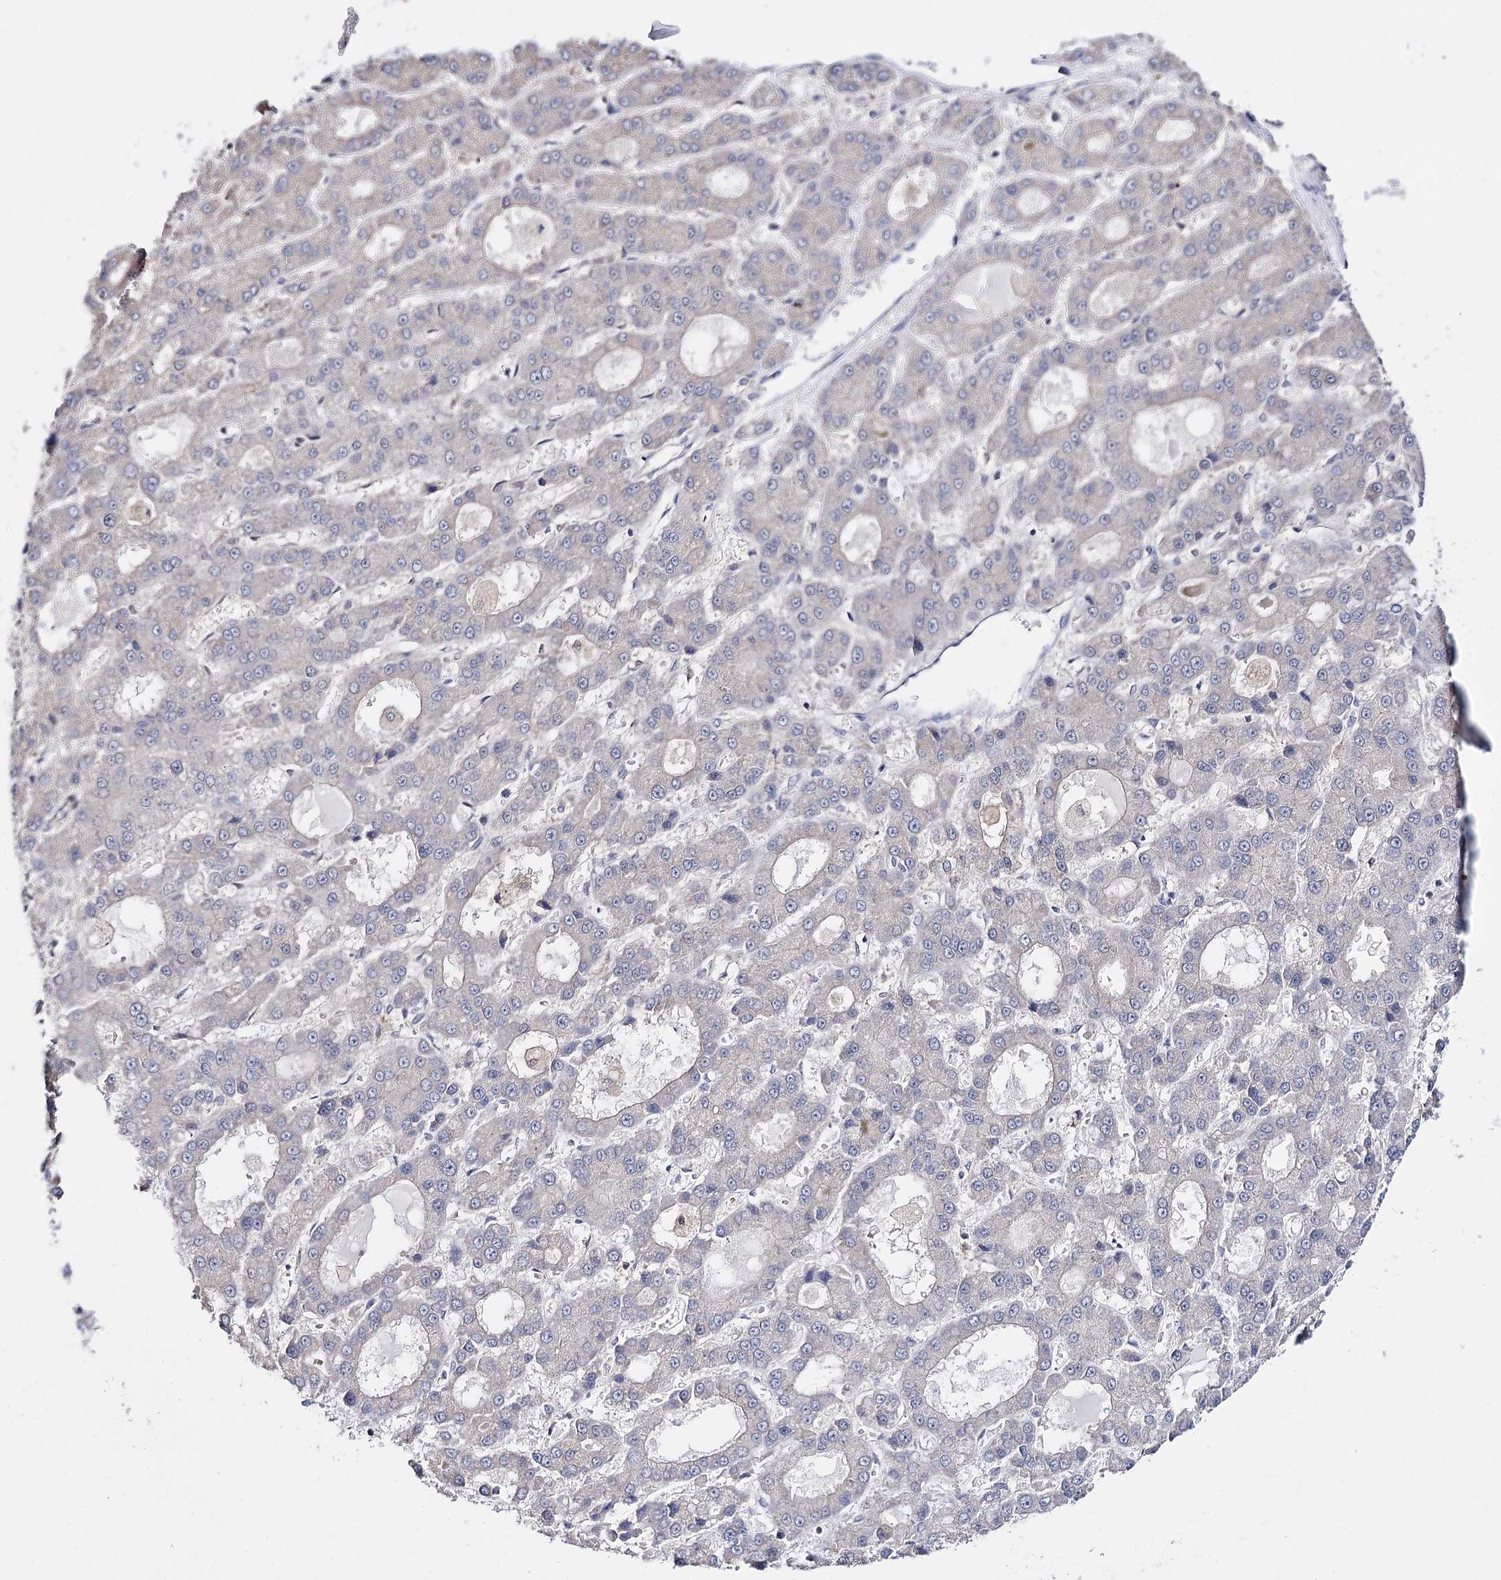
{"staining": {"intensity": "negative", "quantity": "none", "location": "none"}, "tissue": "liver cancer", "cell_type": "Tumor cells", "image_type": "cancer", "snomed": [{"axis": "morphology", "description": "Carcinoma, Hepatocellular, NOS"}, {"axis": "topography", "description": "Liver"}], "caption": "IHC histopathology image of hepatocellular carcinoma (liver) stained for a protein (brown), which exhibits no positivity in tumor cells.", "gene": "PTER", "patient": {"sex": "male", "age": 70}}